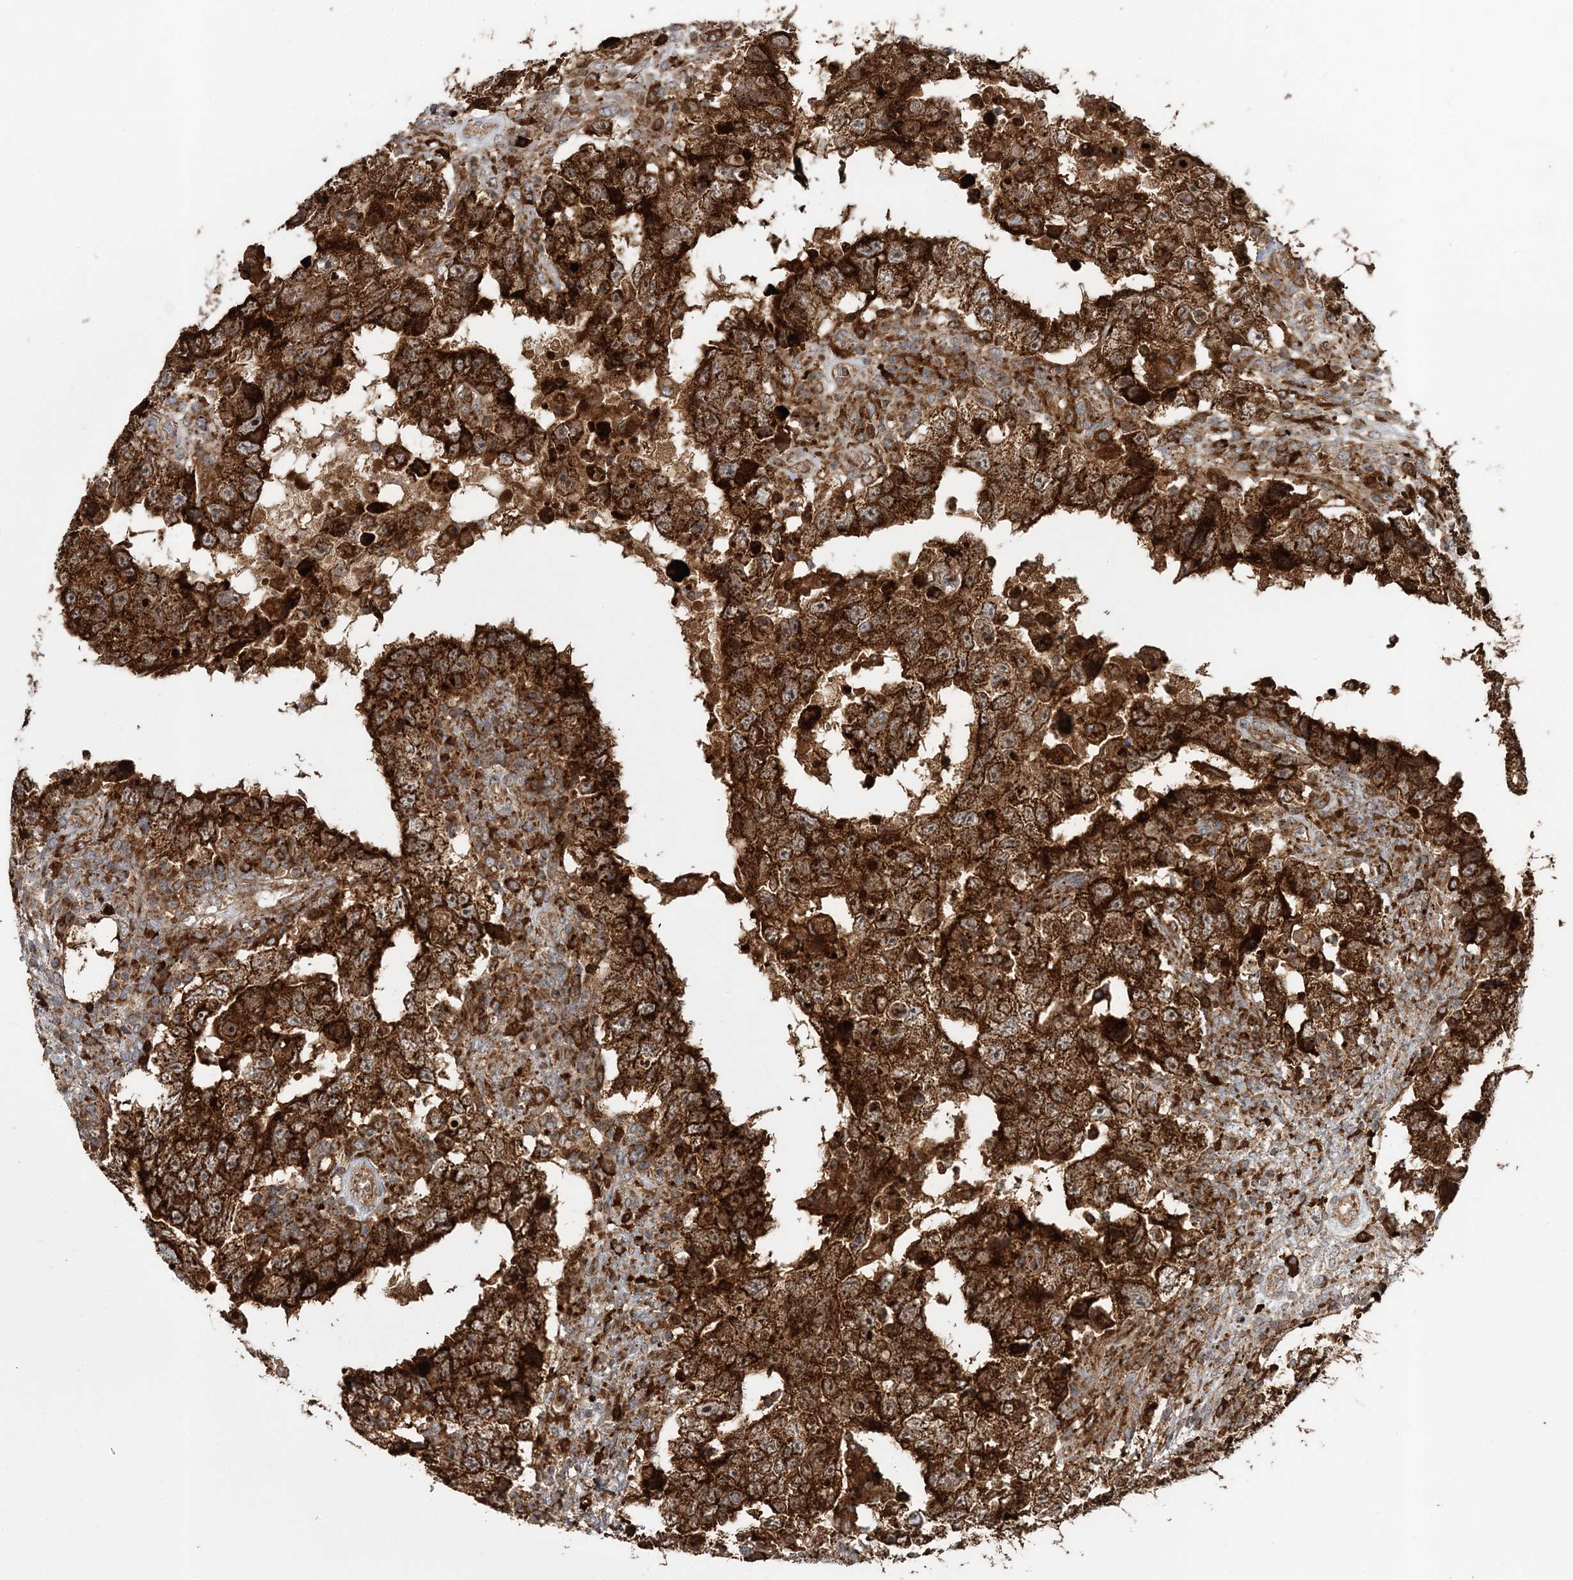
{"staining": {"intensity": "strong", "quantity": ">75%", "location": "cytoplasmic/membranous"}, "tissue": "testis cancer", "cell_type": "Tumor cells", "image_type": "cancer", "snomed": [{"axis": "morphology", "description": "Carcinoma, Embryonal, NOS"}, {"axis": "topography", "description": "Testis"}], "caption": "About >75% of tumor cells in embryonal carcinoma (testis) demonstrate strong cytoplasmic/membranous protein positivity as visualized by brown immunohistochemical staining.", "gene": "LRPPRC", "patient": {"sex": "male", "age": 26}}